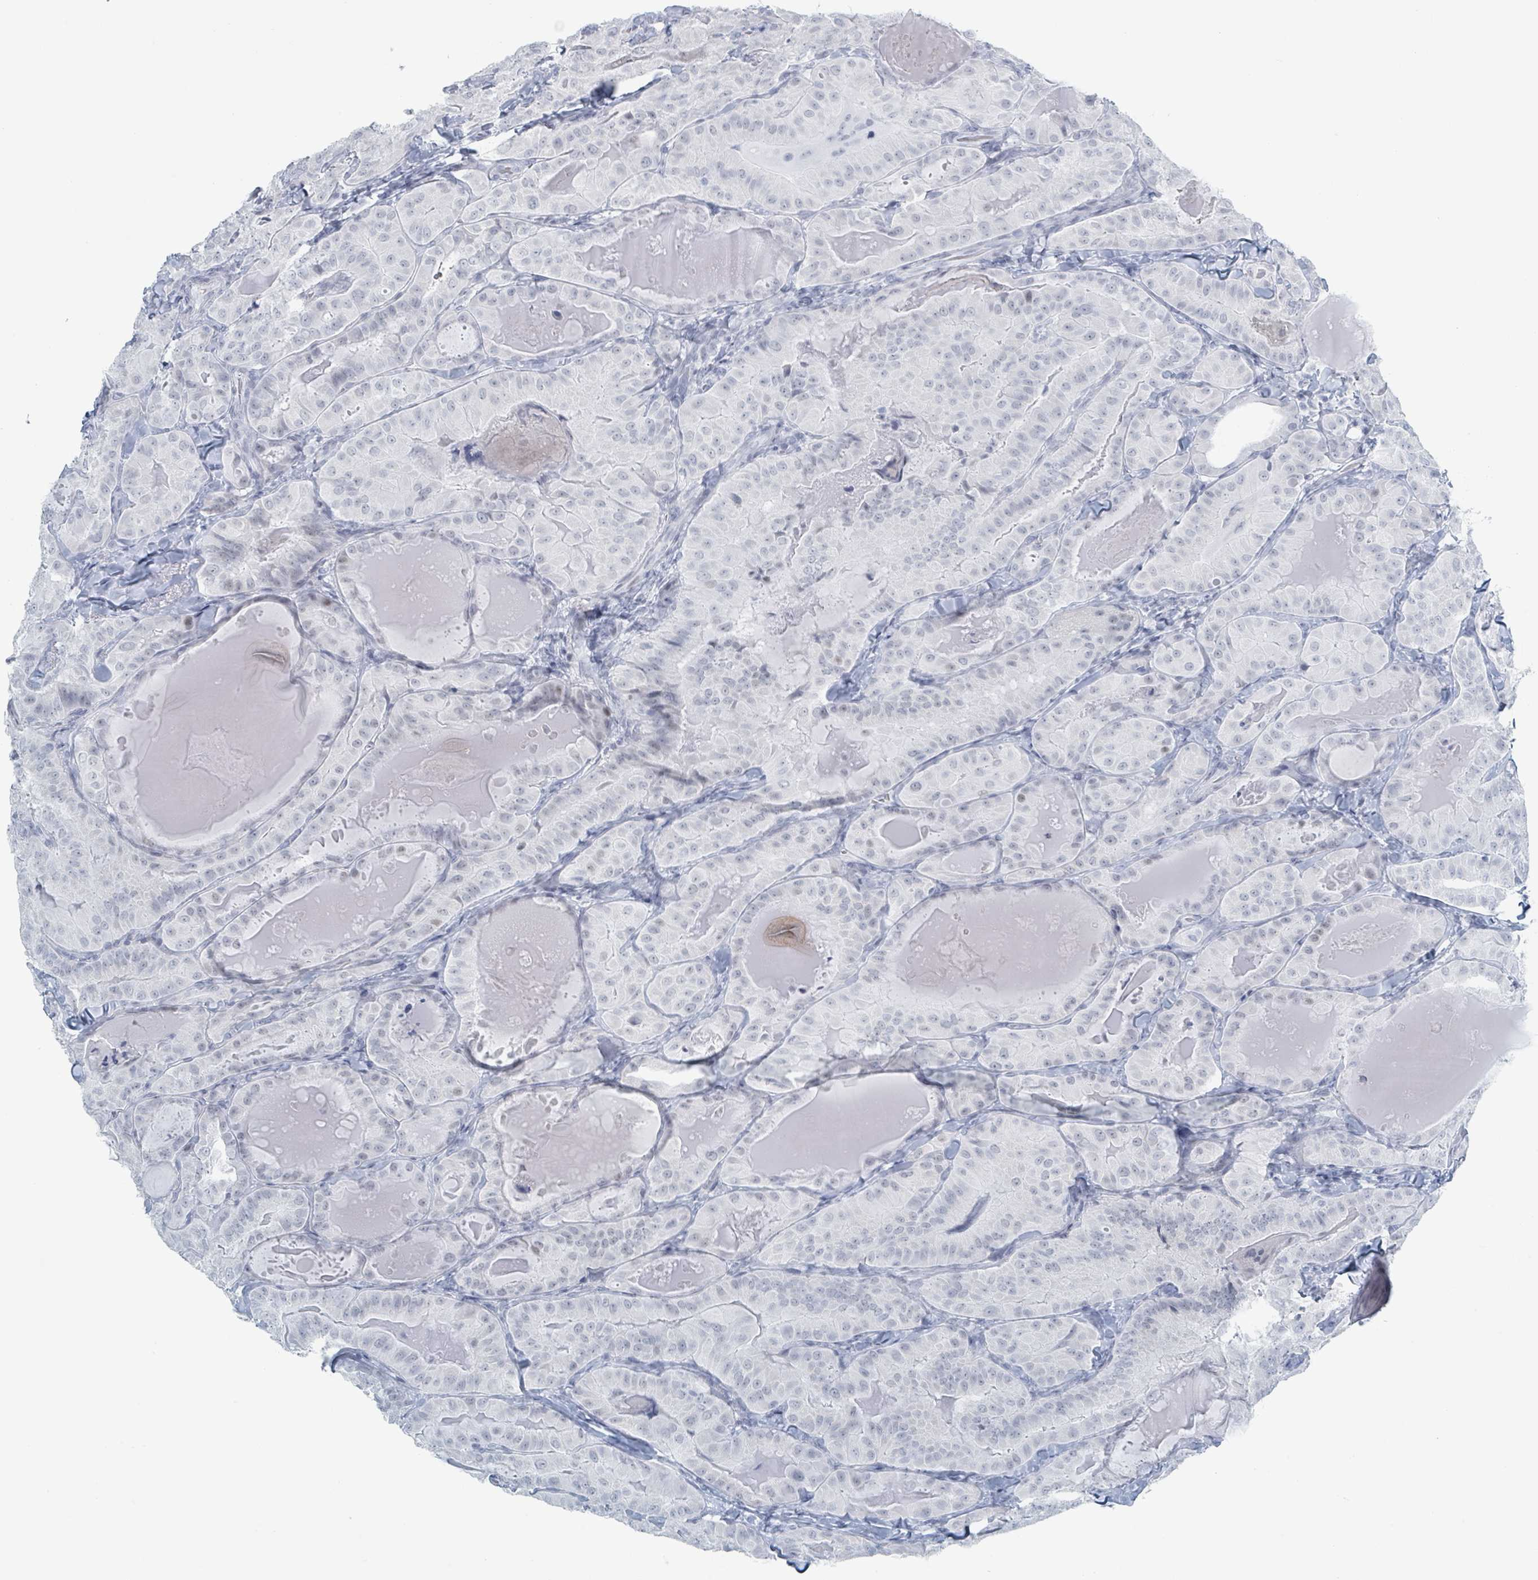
{"staining": {"intensity": "negative", "quantity": "none", "location": "none"}, "tissue": "thyroid cancer", "cell_type": "Tumor cells", "image_type": "cancer", "snomed": [{"axis": "morphology", "description": "Papillary adenocarcinoma, NOS"}, {"axis": "topography", "description": "Thyroid gland"}], "caption": "Tumor cells show no significant protein expression in thyroid cancer.", "gene": "GPR15LG", "patient": {"sex": "female", "age": 68}}